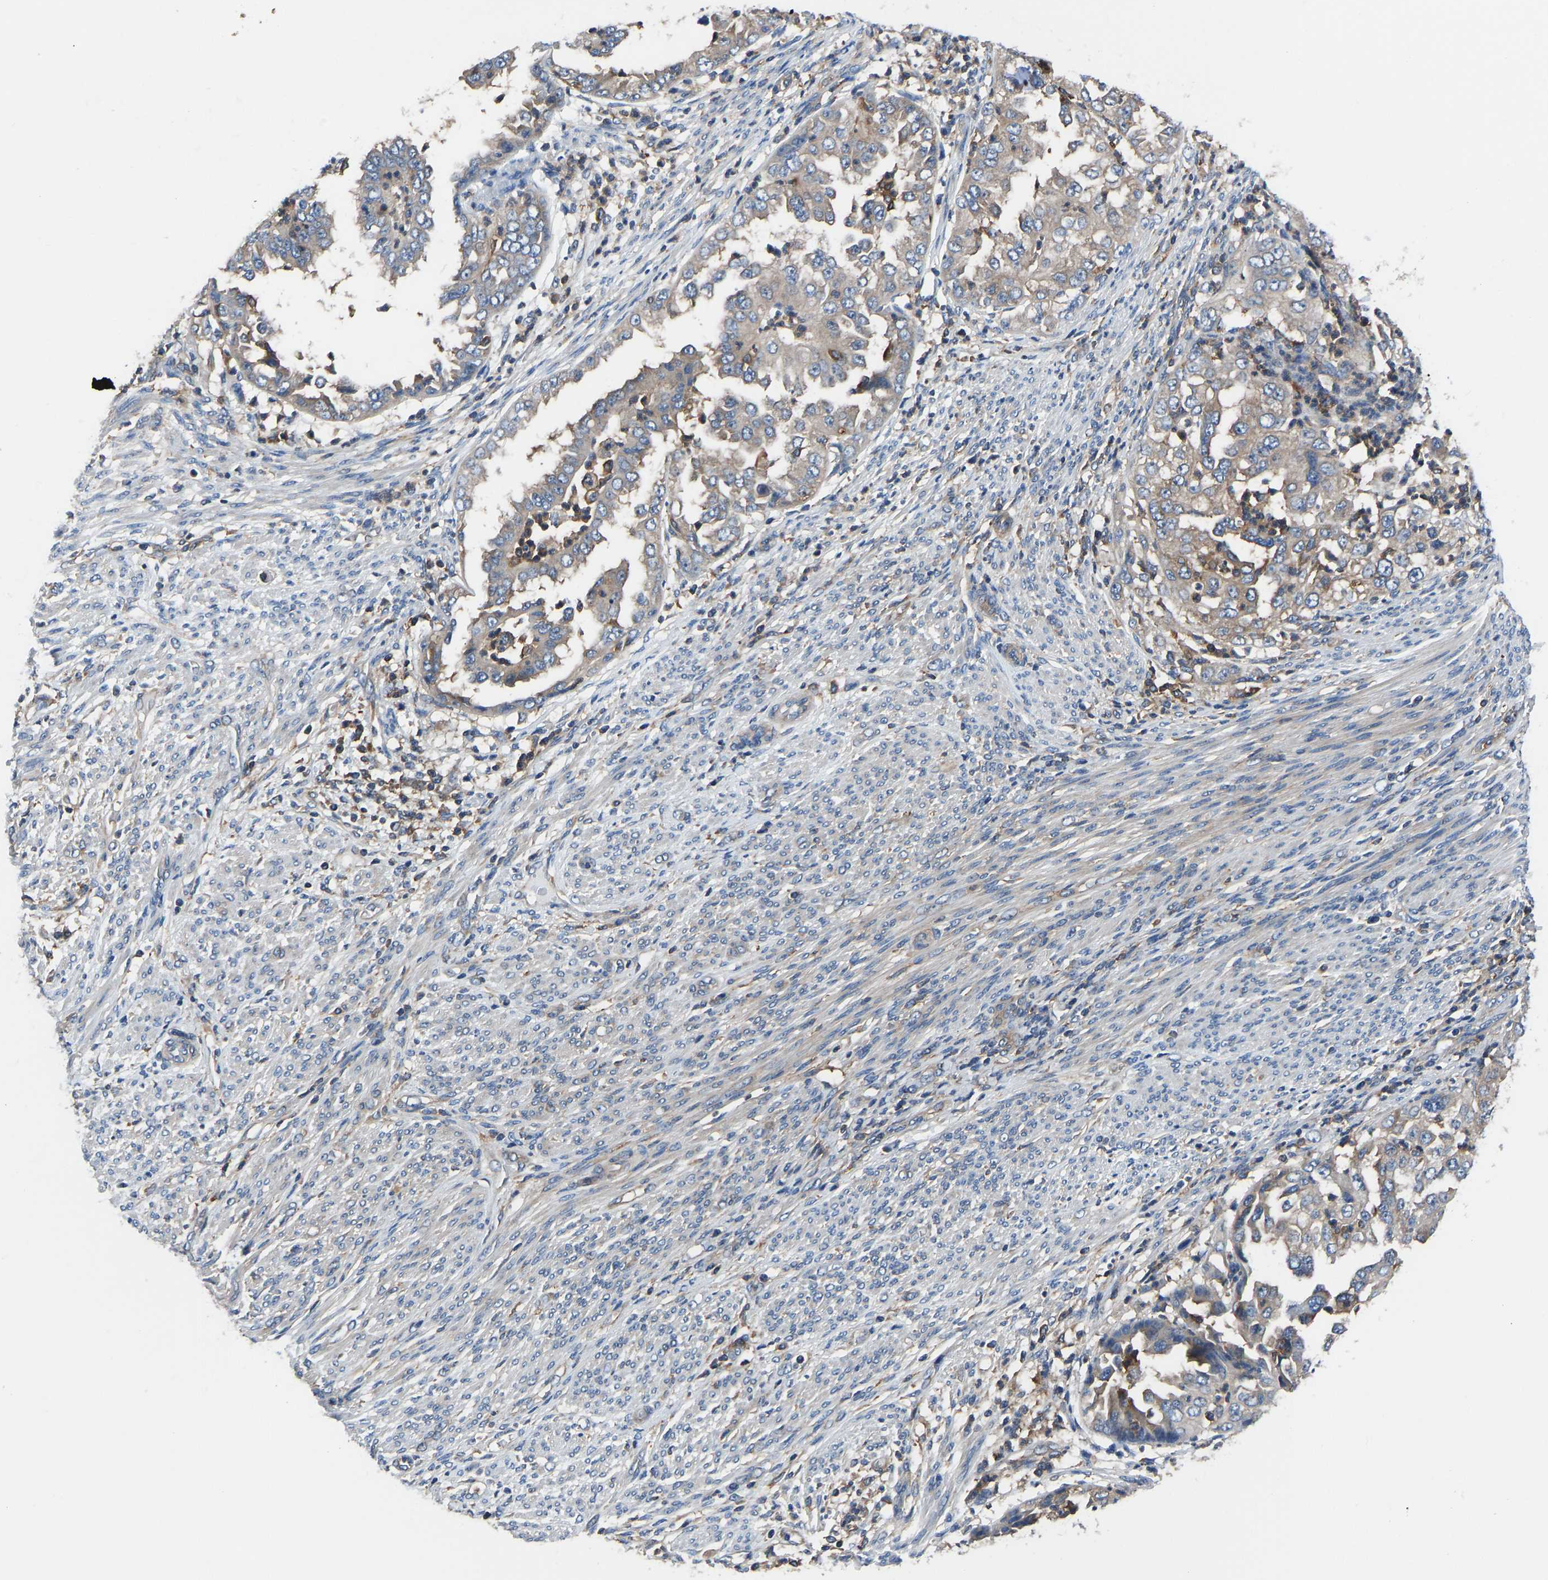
{"staining": {"intensity": "weak", "quantity": ">75%", "location": "cytoplasmic/membranous"}, "tissue": "endometrial cancer", "cell_type": "Tumor cells", "image_type": "cancer", "snomed": [{"axis": "morphology", "description": "Adenocarcinoma, NOS"}, {"axis": "topography", "description": "Endometrium"}], "caption": "Endometrial cancer was stained to show a protein in brown. There is low levels of weak cytoplasmic/membranous positivity in approximately >75% of tumor cells.", "gene": "PRKAR1A", "patient": {"sex": "female", "age": 85}}